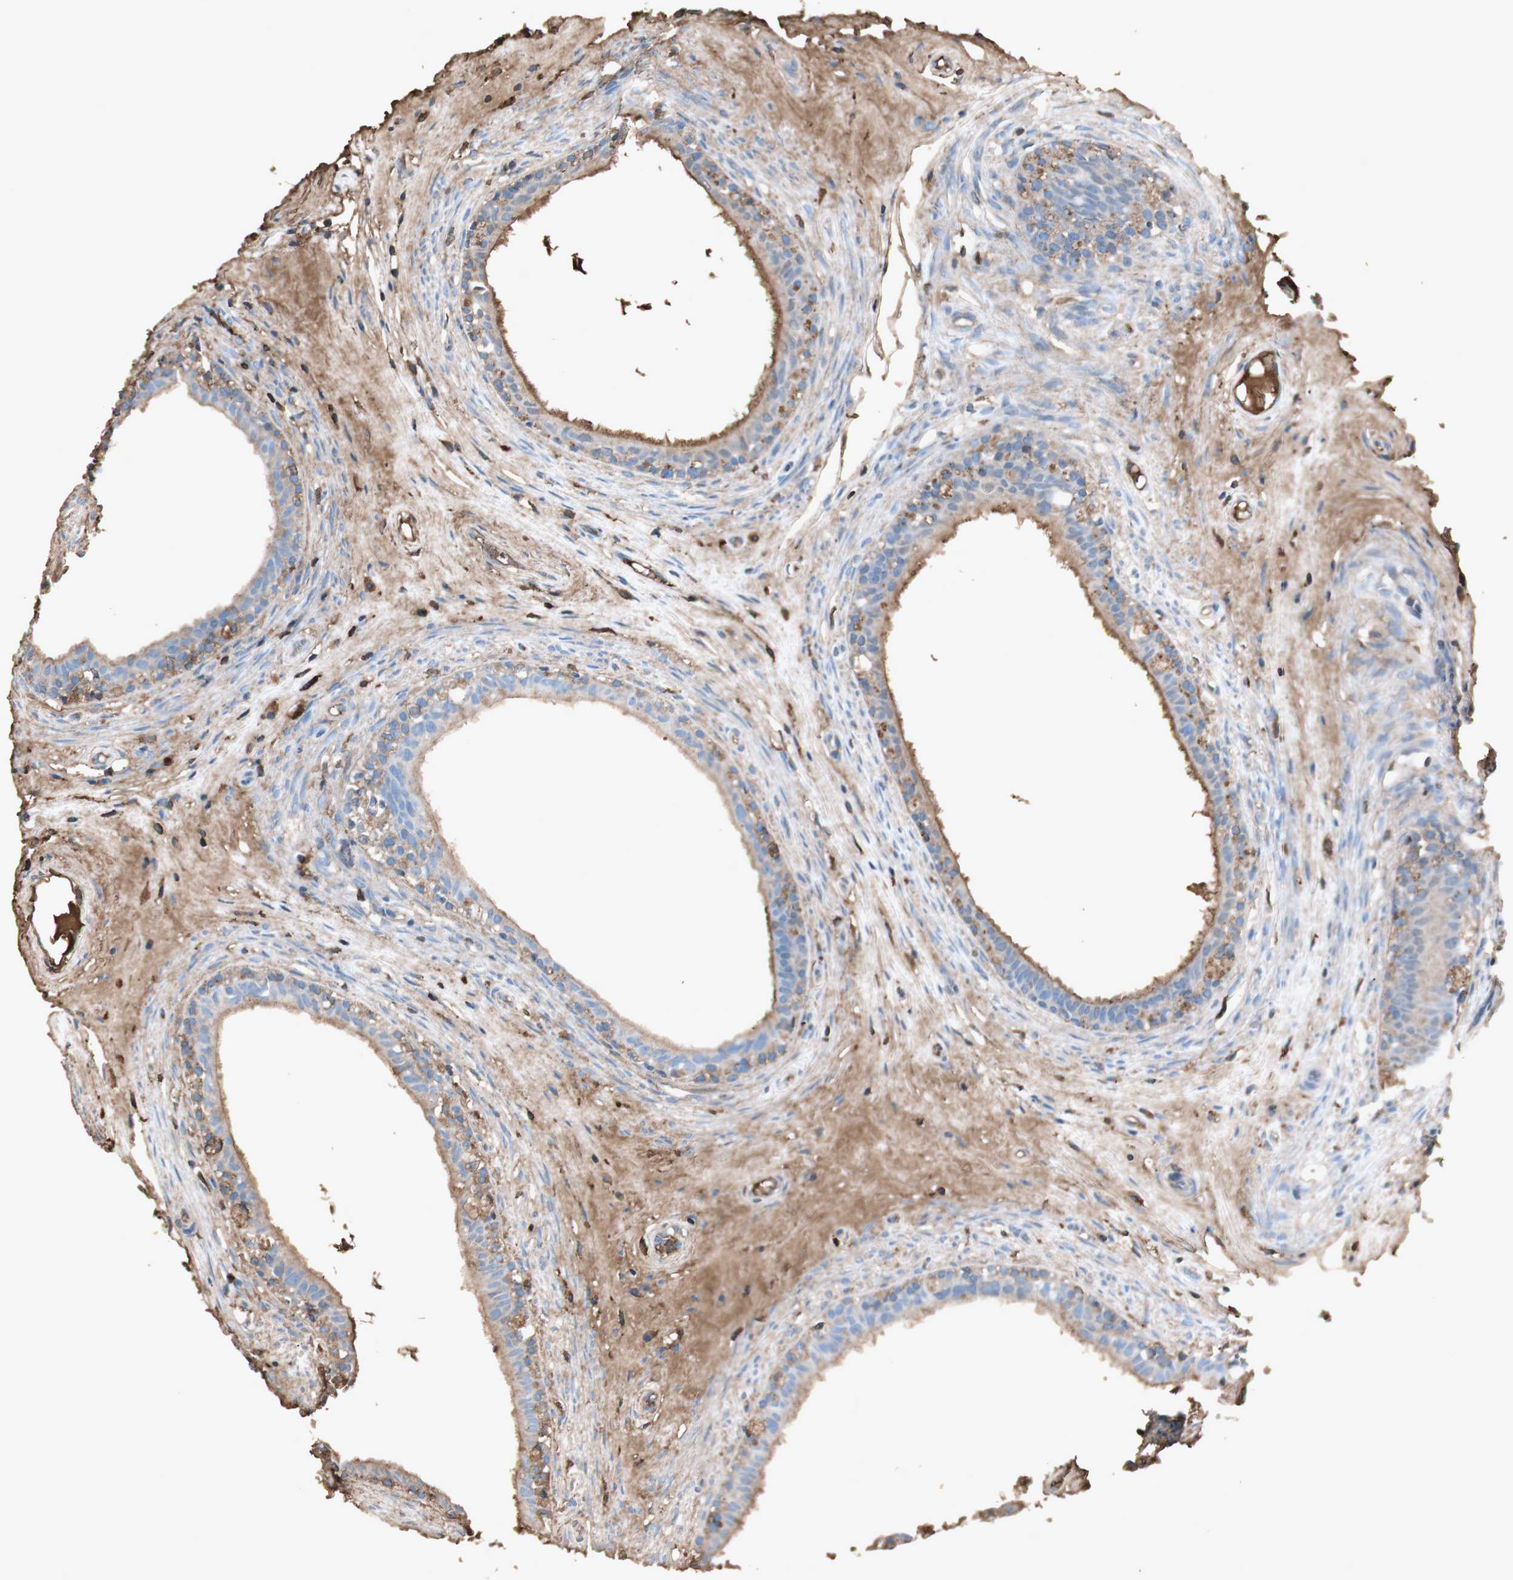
{"staining": {"intensity": "weak", "quantity": "25%-75%", "location": "cytoplasmic/membranous"}, "tissue": "epididymis", "cell_type": "Glandular cells", "image_type": "normal", "snomed": [{"axis": "morphology", "description": "Normal tissue, NOS"}, {"axis": "morphology", "description": "Inflammation, NOS"}, {"axis": "topography", "description": "Epididymis"}], "caption": "A high-resolution image shows immunohistochemistry staining of normal epididymis, which exhibits weak cytoplasmic/membranous expression in approximately 25%-75% of glandular cells.", "gene": "MMP14", "patient": {"sex": "male", "age": 84}}